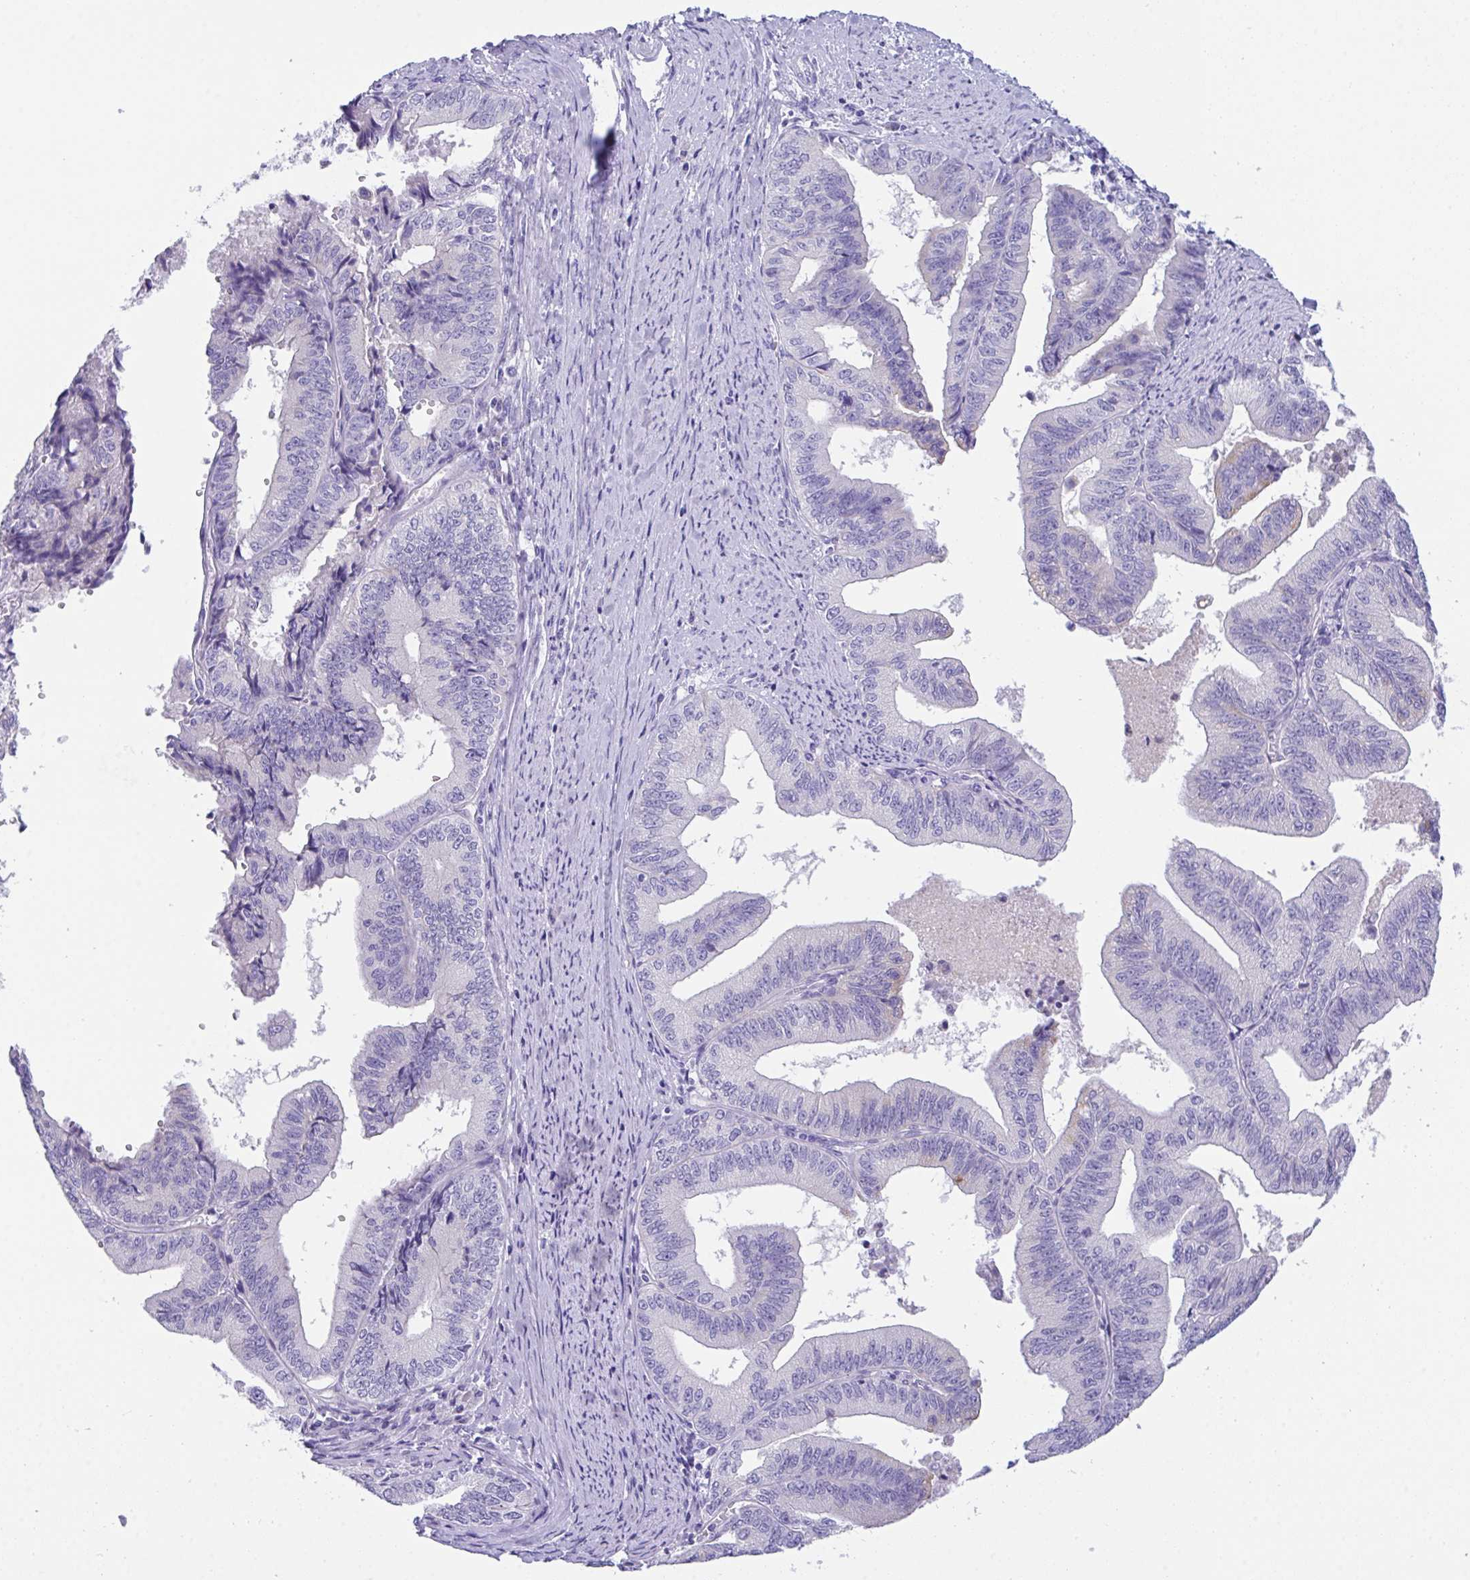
{"staining": {"intensity": "negative", "quantity": "none", "location": "none"}, "tissue": "endometrial cancer", "cell_type": "Tumor cells", "image_type": "cancer", "snomed": [{"axis": "morphology", "description": "Adenocarcinoma, NOS"}, {"axis": "topography", "description": "Endometrium"}], "caption": "Immunohistochemistry (IHC) micrograph of human endometrial cancer stained for a protein (brown), which demonstrates no staining in tumor cells.", "gene": "TMEM106B", "patient": {"sex": "female", "age": 65}}